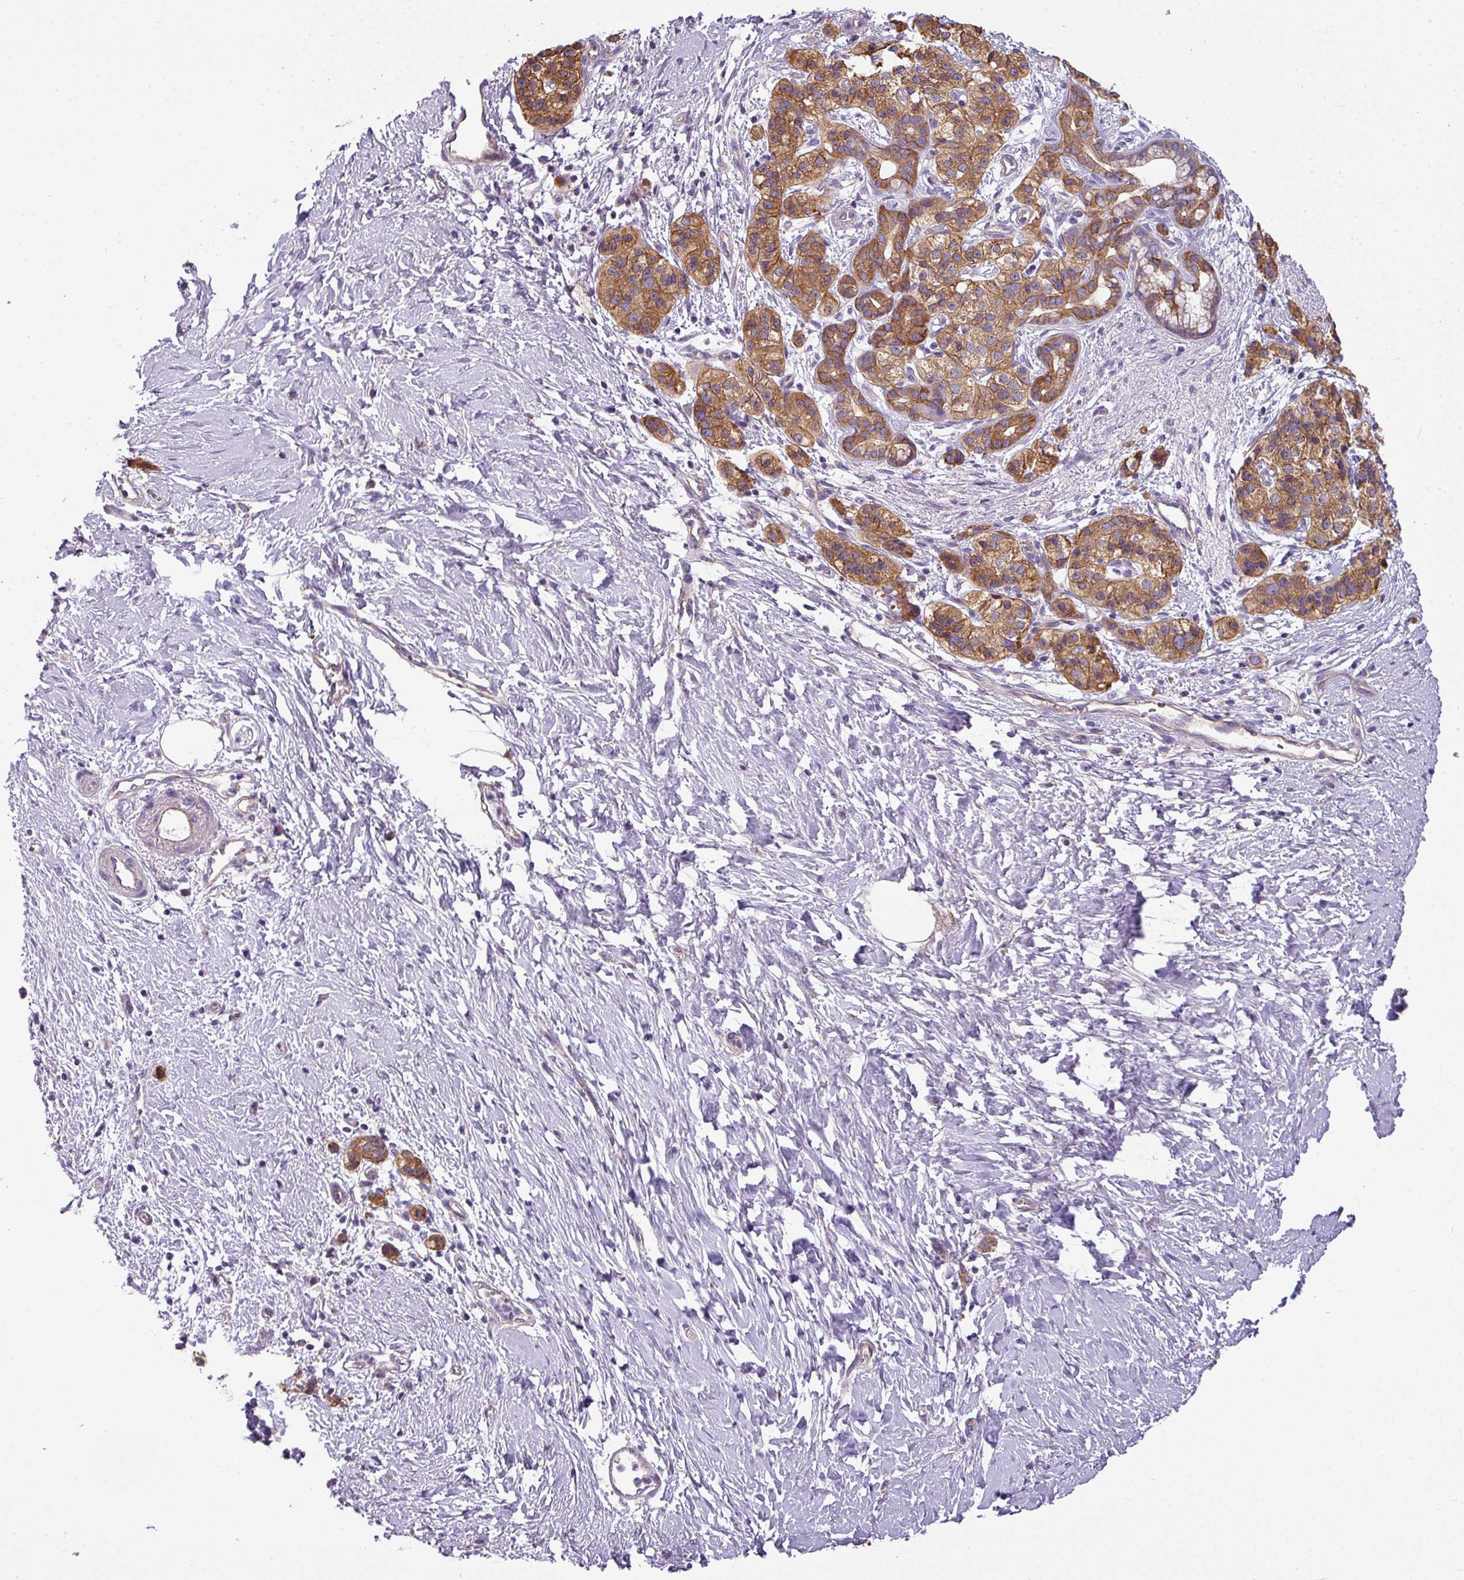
{"staining": {"intensity": "moderate", "quantity": ">75%", "location": "cytoplasmic/membranous"}, "tissue": "pancreatic cancer", "cell_type": "Tumor cells", "image_type": "cancer", "snomed": [{"axis": "morphology", "description": "Adenocarcinoma, NOS"}, {"axis": "topography", "description": "Pancreas"}], "caption": "Immunohistochemistry (IHC) staining of adenocarcinoma (pancreatic), which displays medium levels of moderate cytoplasmic/membranous staining in approximately >75% of tumor cells indicating moderate cytoplasmic/membranous protein expression. The staining was performed using DAB (brown) for protein detection and nuclei were counterstained in hematoxylin (blue).", "gene": "PALS2", "patient": {"sex": "male", "age": 50}}